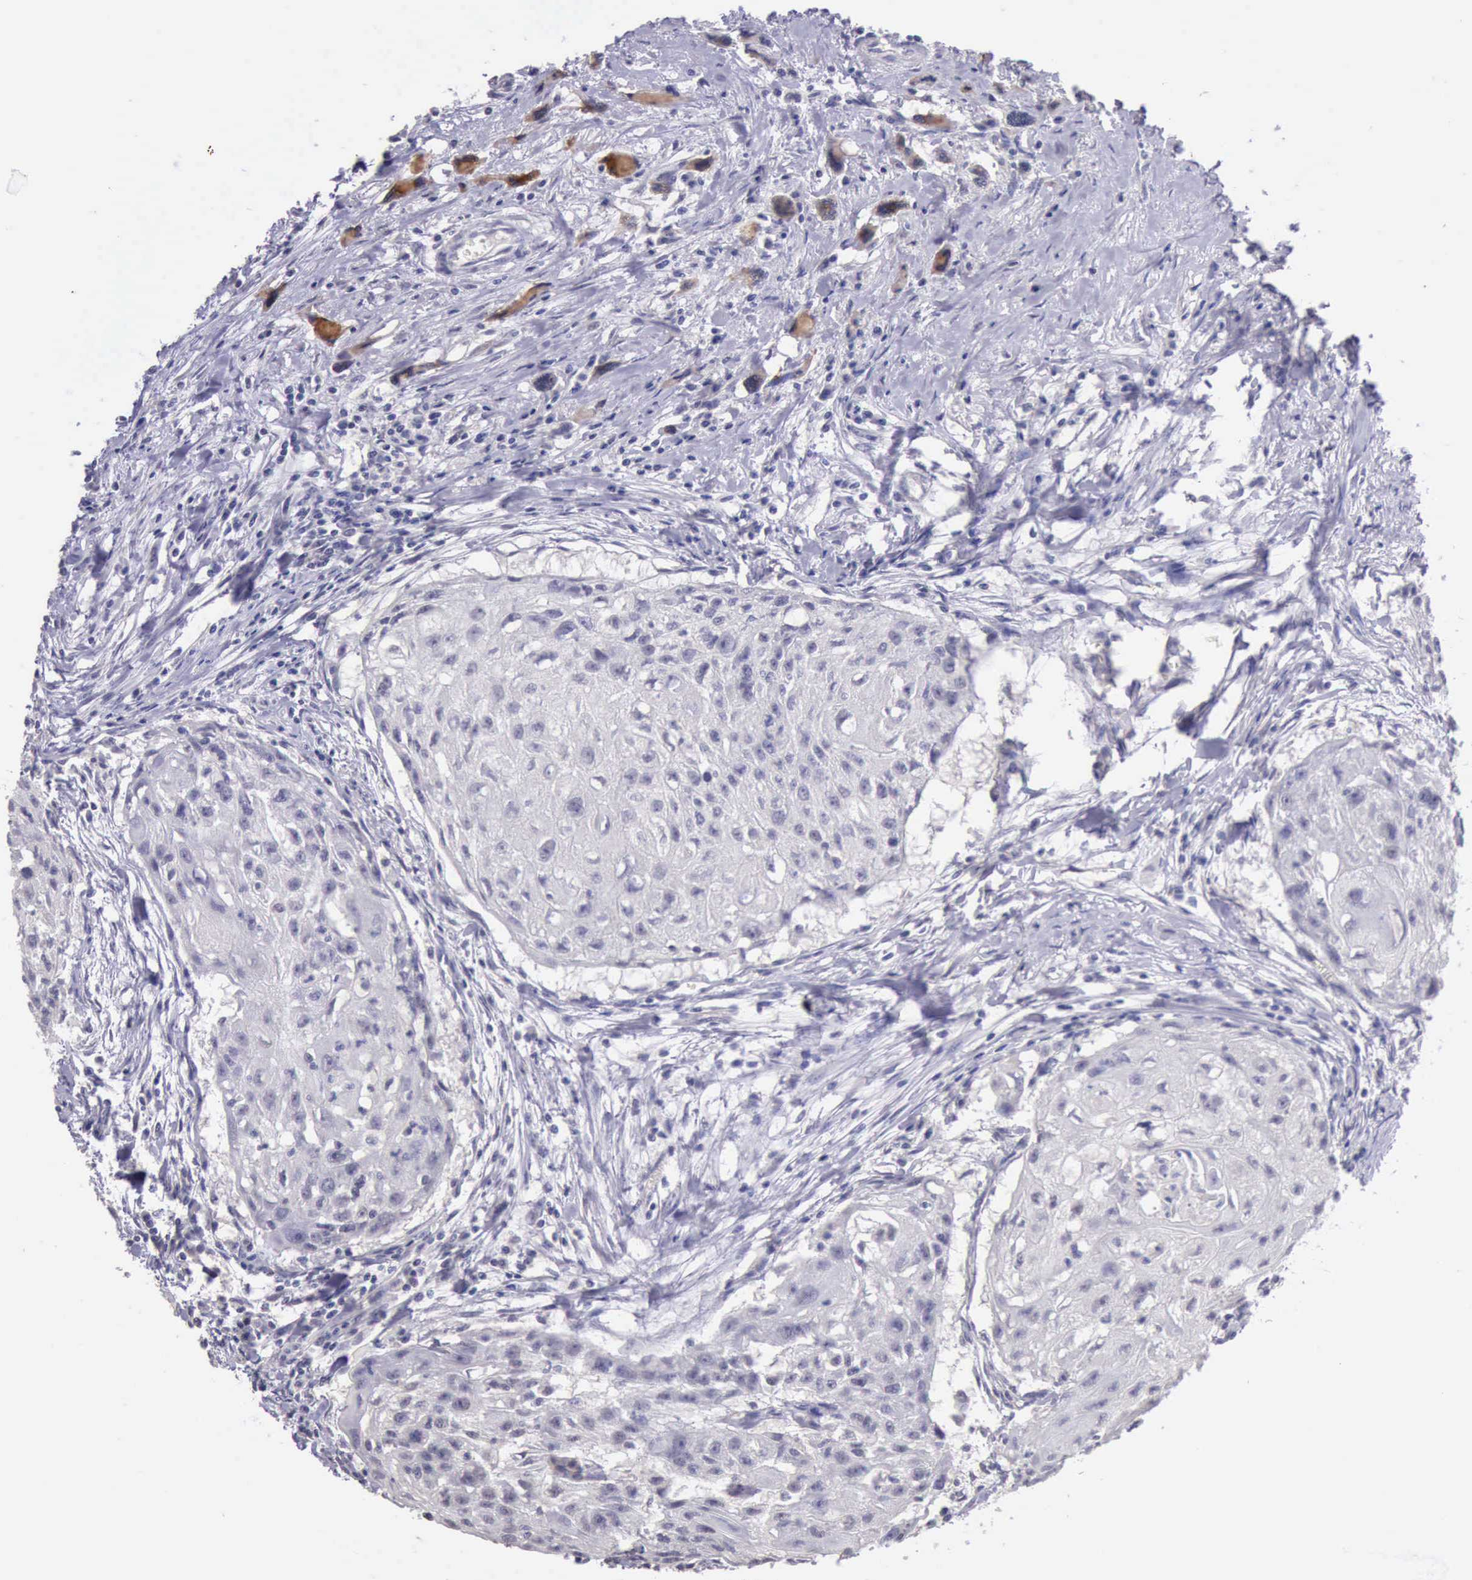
{"staining": {"intensity": "moderate", "quantity": "<25%", "location": "cytoplasmic/membranous"}, "tissue": "head and neck cancer", "cell_type": "Tumor cells", "image_type": "cancer", "snomed": [{"axis": "morphology", "description": "Squamous cell carcinoma, NOS"}, {"axis": "topography", "description": "Head-Neck"}], "caption": "DAB (3,3'-diaminobenzidine) immunohistochemical staining of human head and neck cancer (squamous cell carcinoma) shows moderate cytoplasmic/membranous protein staining in about <25% of tumor cells.", "gene": "KCND1", "patient": {"sex": "male", "age": 64}}